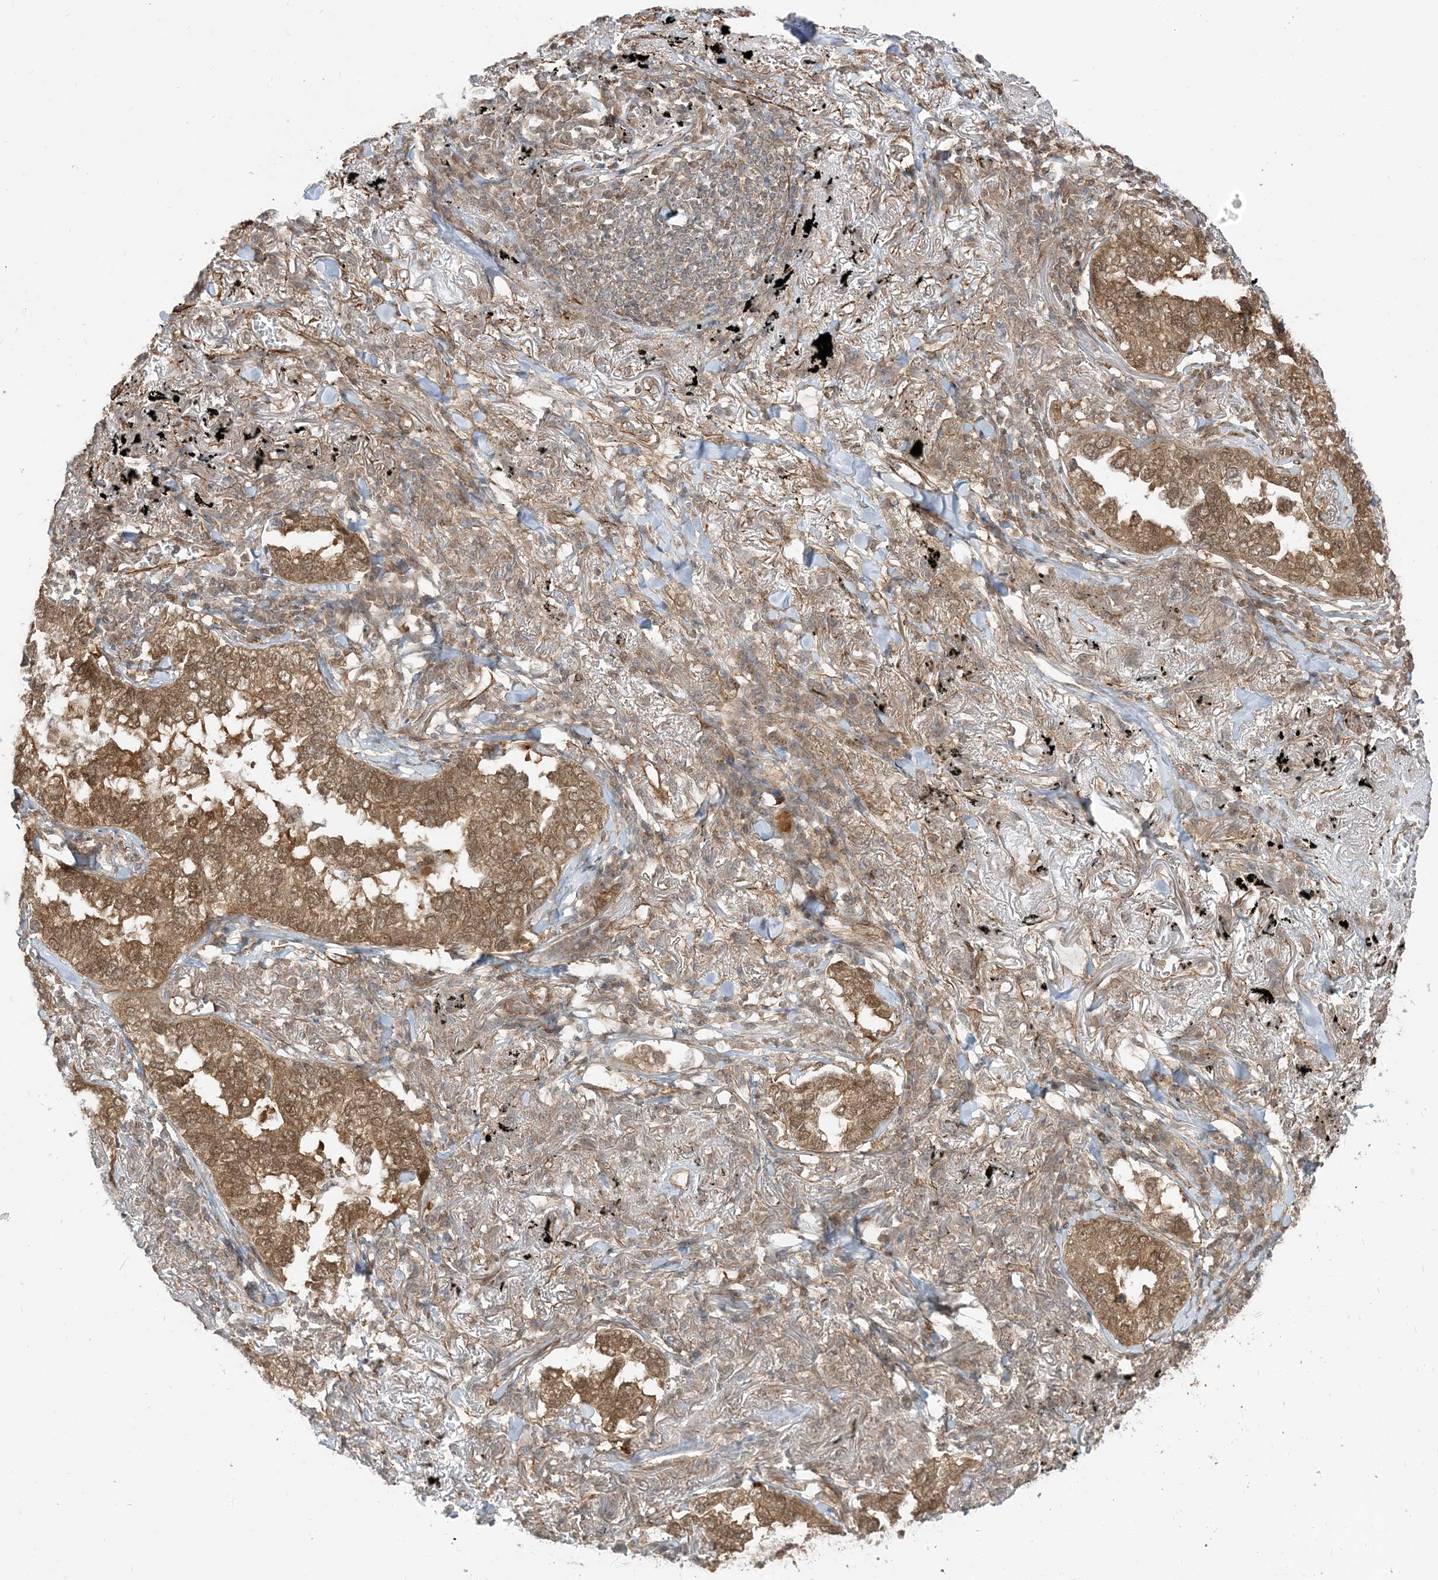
{"staining": {"intensity": "moderate", "quantity": ">75%", "location": "cytoplasmic/membranous"}, "tissue": "lung cancer", "cell_type": "Tumor cells", "image_type": "cancer", "snomed": [{"axis": "morphology", "description": "Adenocarcinoma, NOS"}, {"axis": "topography", "description": "Lung"}], "caption": "A high-resolution micrograph shows immunohistochemistry (IHC) staining of lung cancer (adenocarcinoma), which exhibits moderate cytoplasmic/membranous staining in approximately >75% of tumor cells. (brown staining indicates protein expression, while blue staining denotes nuclei).", "gene": "TBCC", "patient": {"sex": "male", "age": 65}}